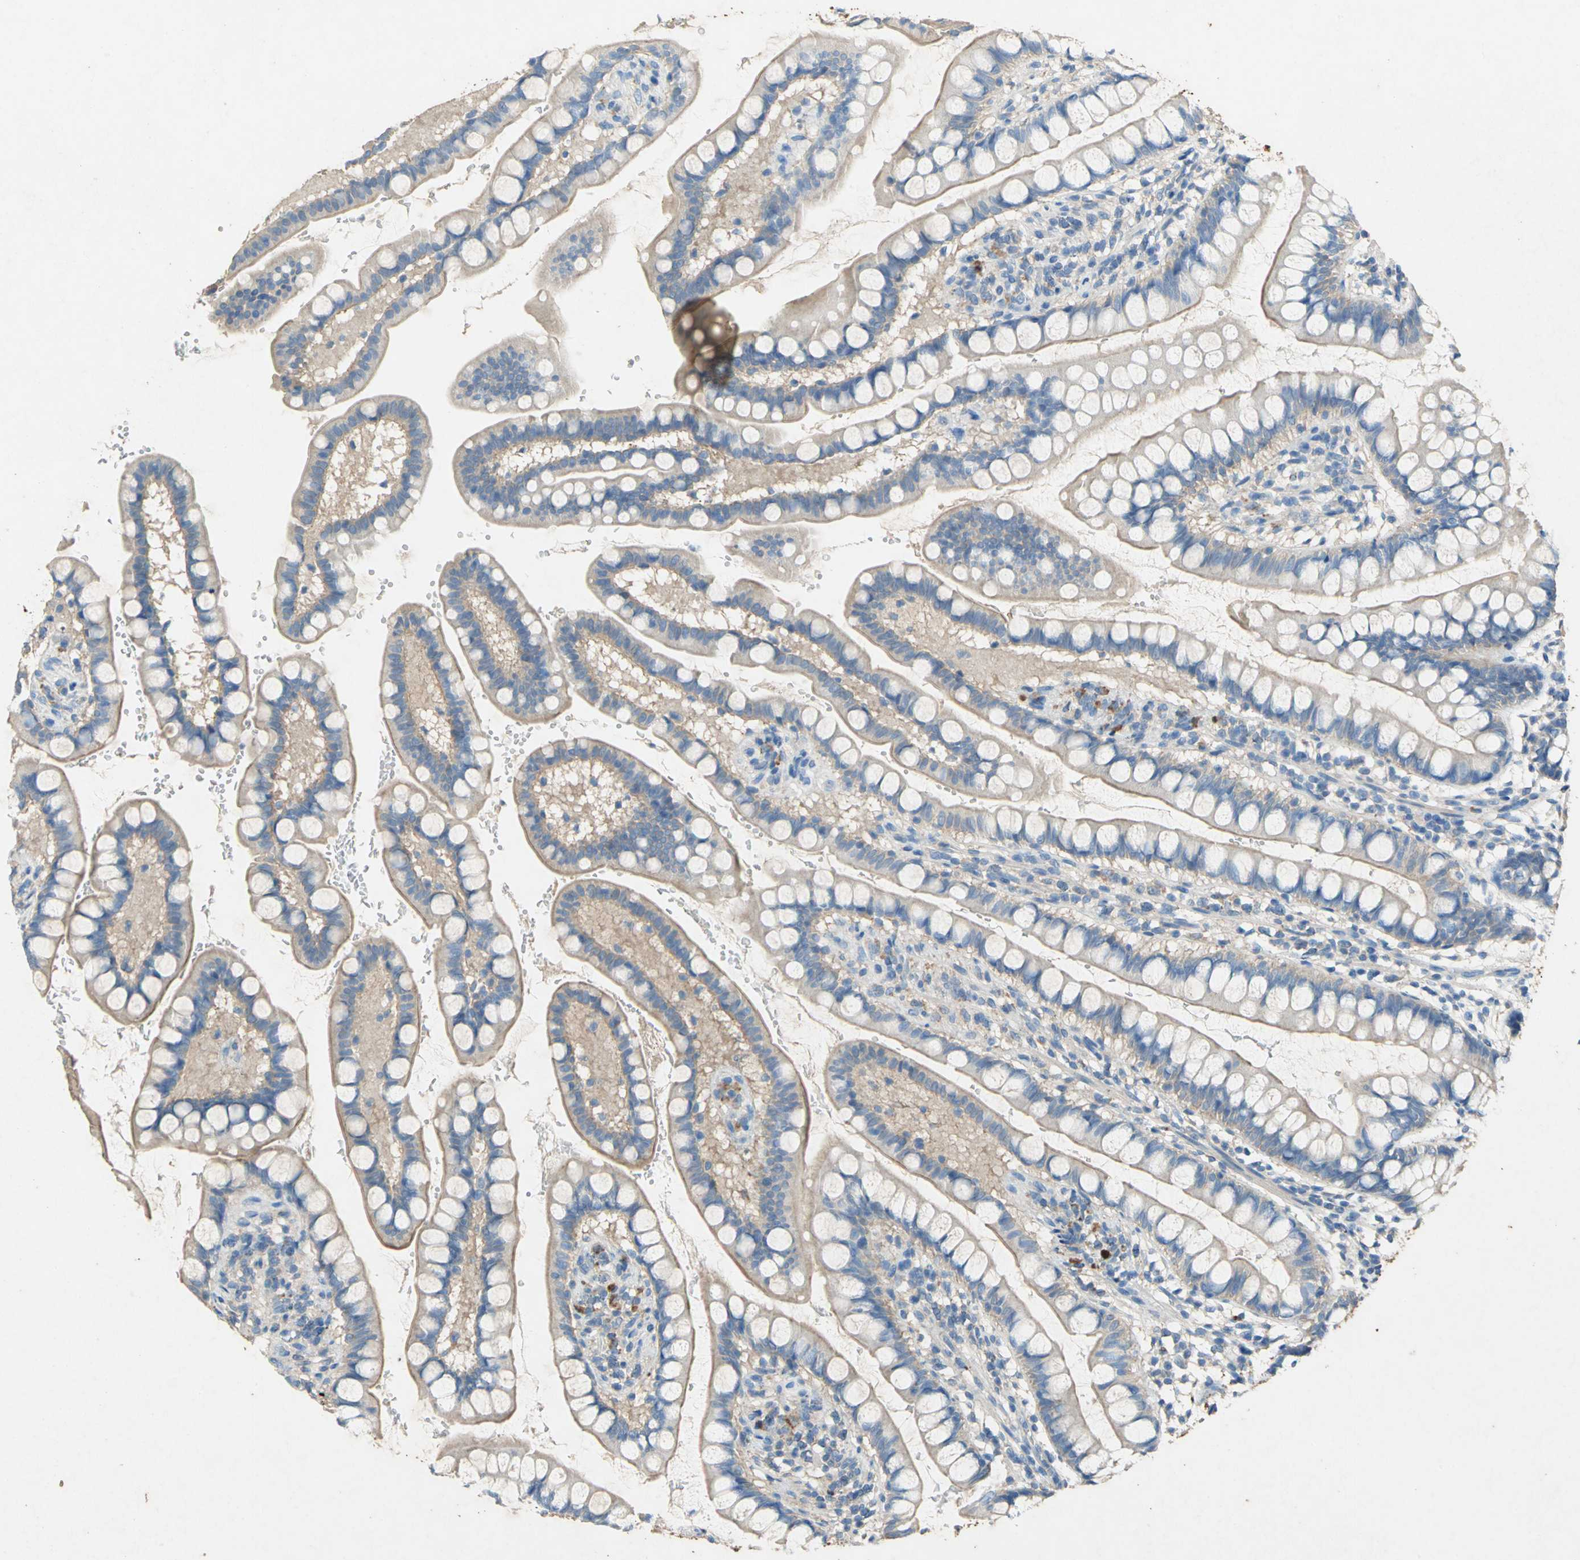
{"staining": {"intensity": "weak", "quantity": ">75%", "location": "cytoplasmic/membranous"}, "tissue": "small intestine", "cell_type": "Glandular cells", "image_type": "normal", "snomed": [{"axis": "morphology", "description": "Normal tissue, NOS"}, {"axis": "topography", "description": "Small intestine"}], "caption": "IHC micrograph of normal small intestine stained for a protein (brown), which shows low levels of weak cytoplasmic/membranous positivity in approximately >75% of glandular cells.", "gene": "ADAMTS5", "patient": {"sex": "female", "age": 58}}